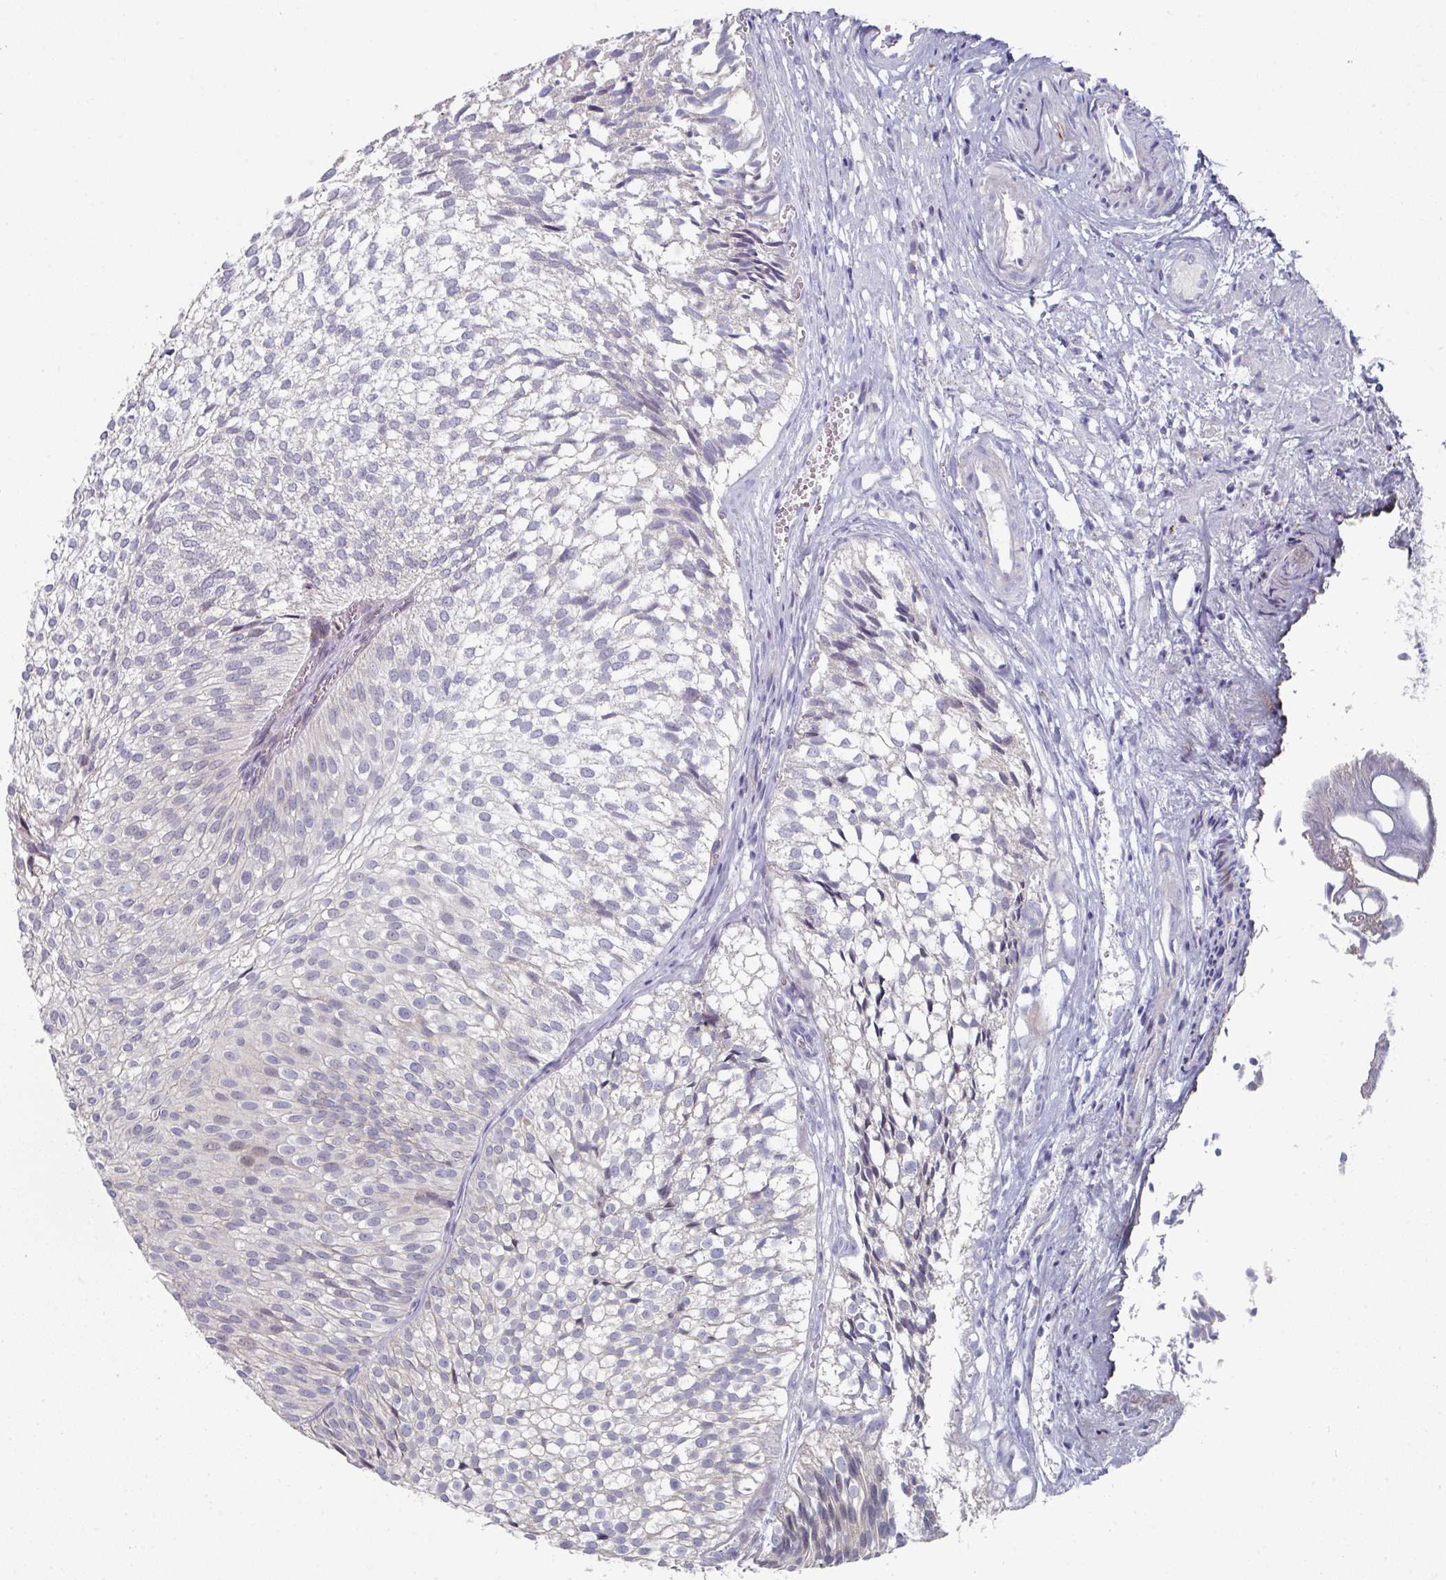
{"staining": {"intensity": "negative", "quantity": "none", "location": "none"}, "tissue": "urothelial cancer", "cell_type": "Tumor cells", "image_type": "cancer", "snomed": [{"axis": "morphology", "description": "Urothelial carcinoma, Low grade"}, {"axis": "topography", "description": "Urinary bladder"}], "caption": "The histopathology image demonstrates no staining of tumor cells in urothelial cancer.", "gene": "NT5C1A", "patient": {"sex": "male", "age": 91}}